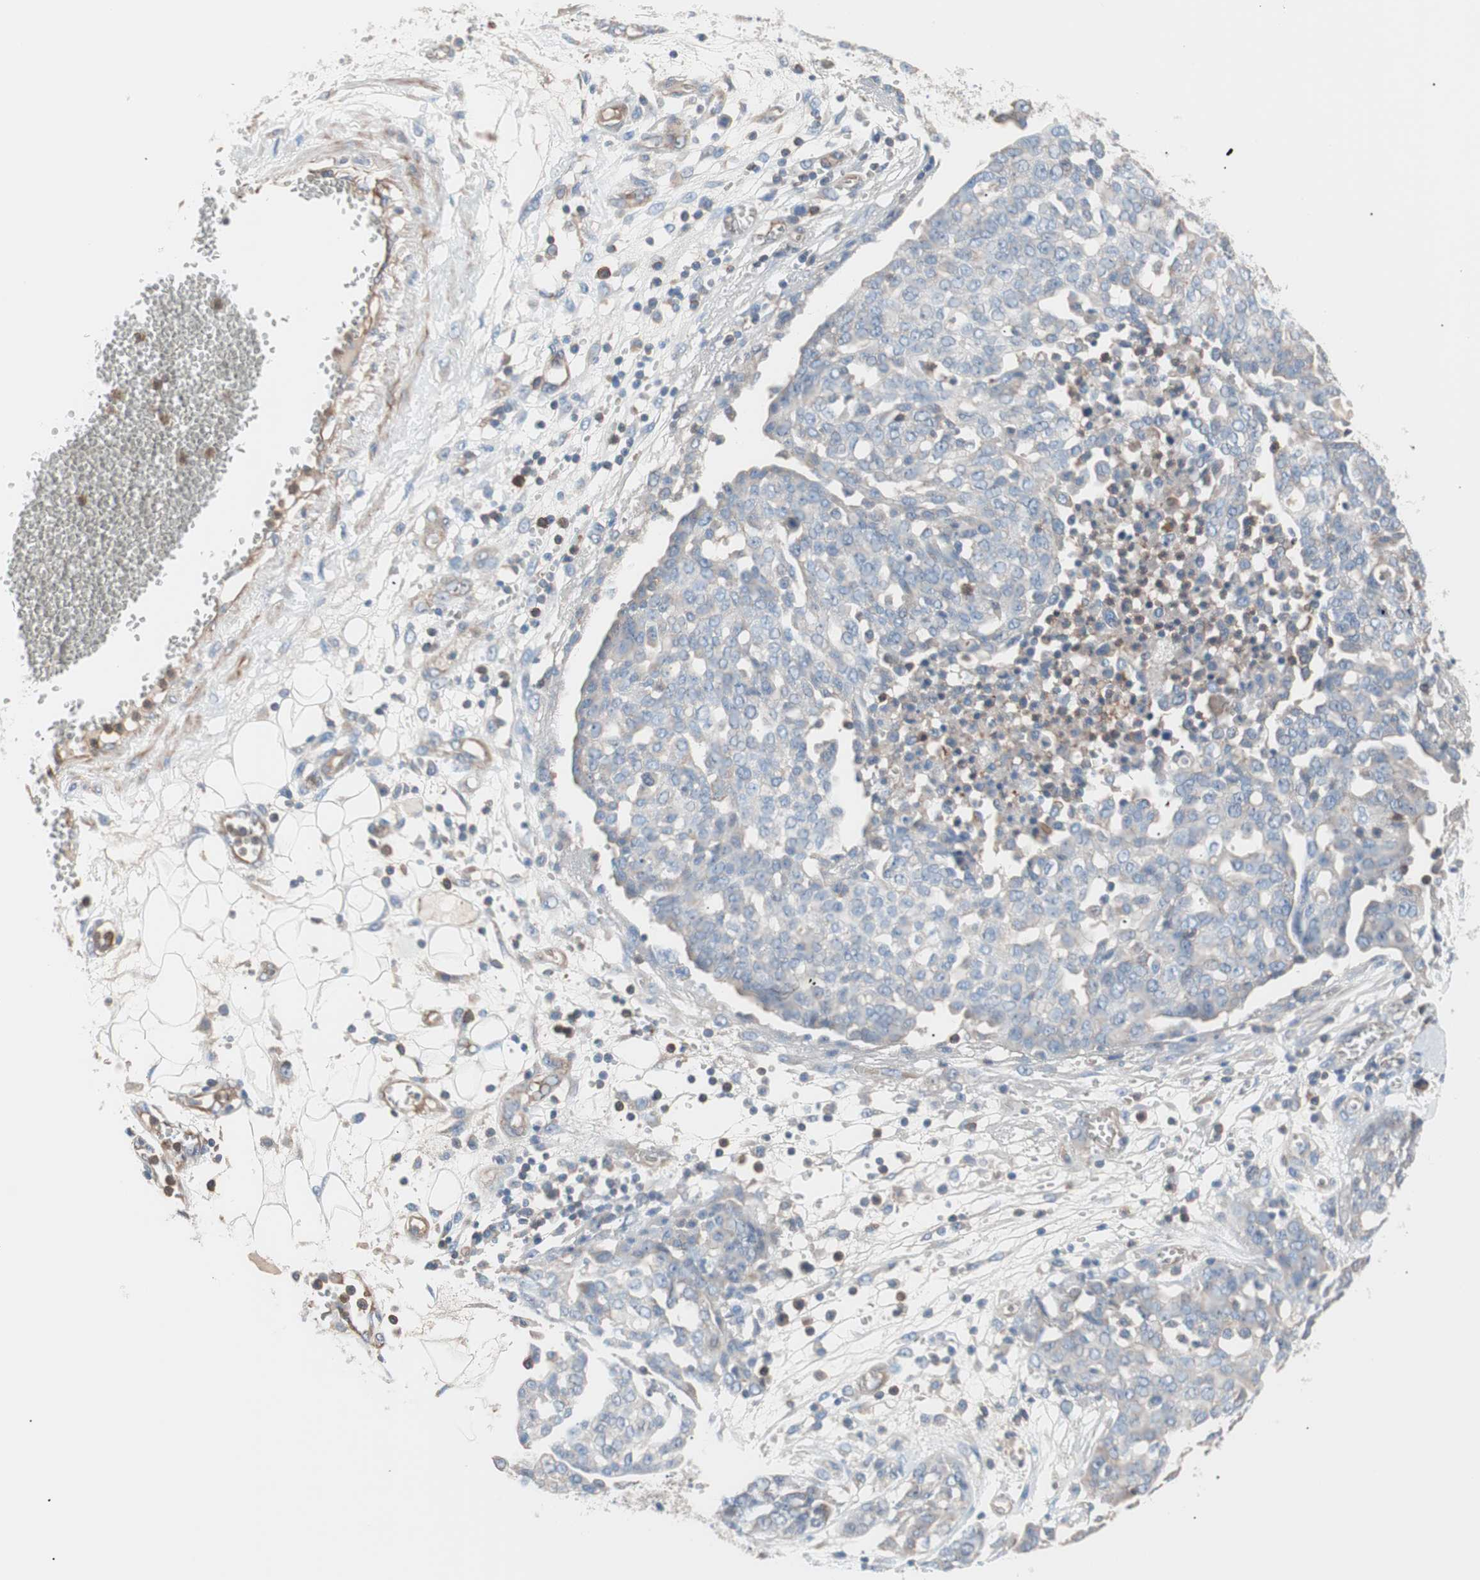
{"staining": {"intensity": "weak", "quantity": "<25%", "location": "cytoplasmic/membranous"}, "tissue": "ovarian cancer", "cell_type": "Tumor cells", "image_type": "cancer", "snomed": [{"axis": "morphology", "description": "Cystadenocarcinoma, serous, NOS"}, {"axis": "topography", "description": "Soft tissue"}, {"axis": "topography", "description": "Ovary"}], "caption": "High power microscopy photomicrograph of an IHC micrograph of ovarian cancer, revealing no significant positivity in tumor cells. (Brightfield microscopy of DAB (3,3'-diaminobenzidine) IHC at high magnification).", "gene": "GPR160", "patient": {"sex": "female", "age": 57}}